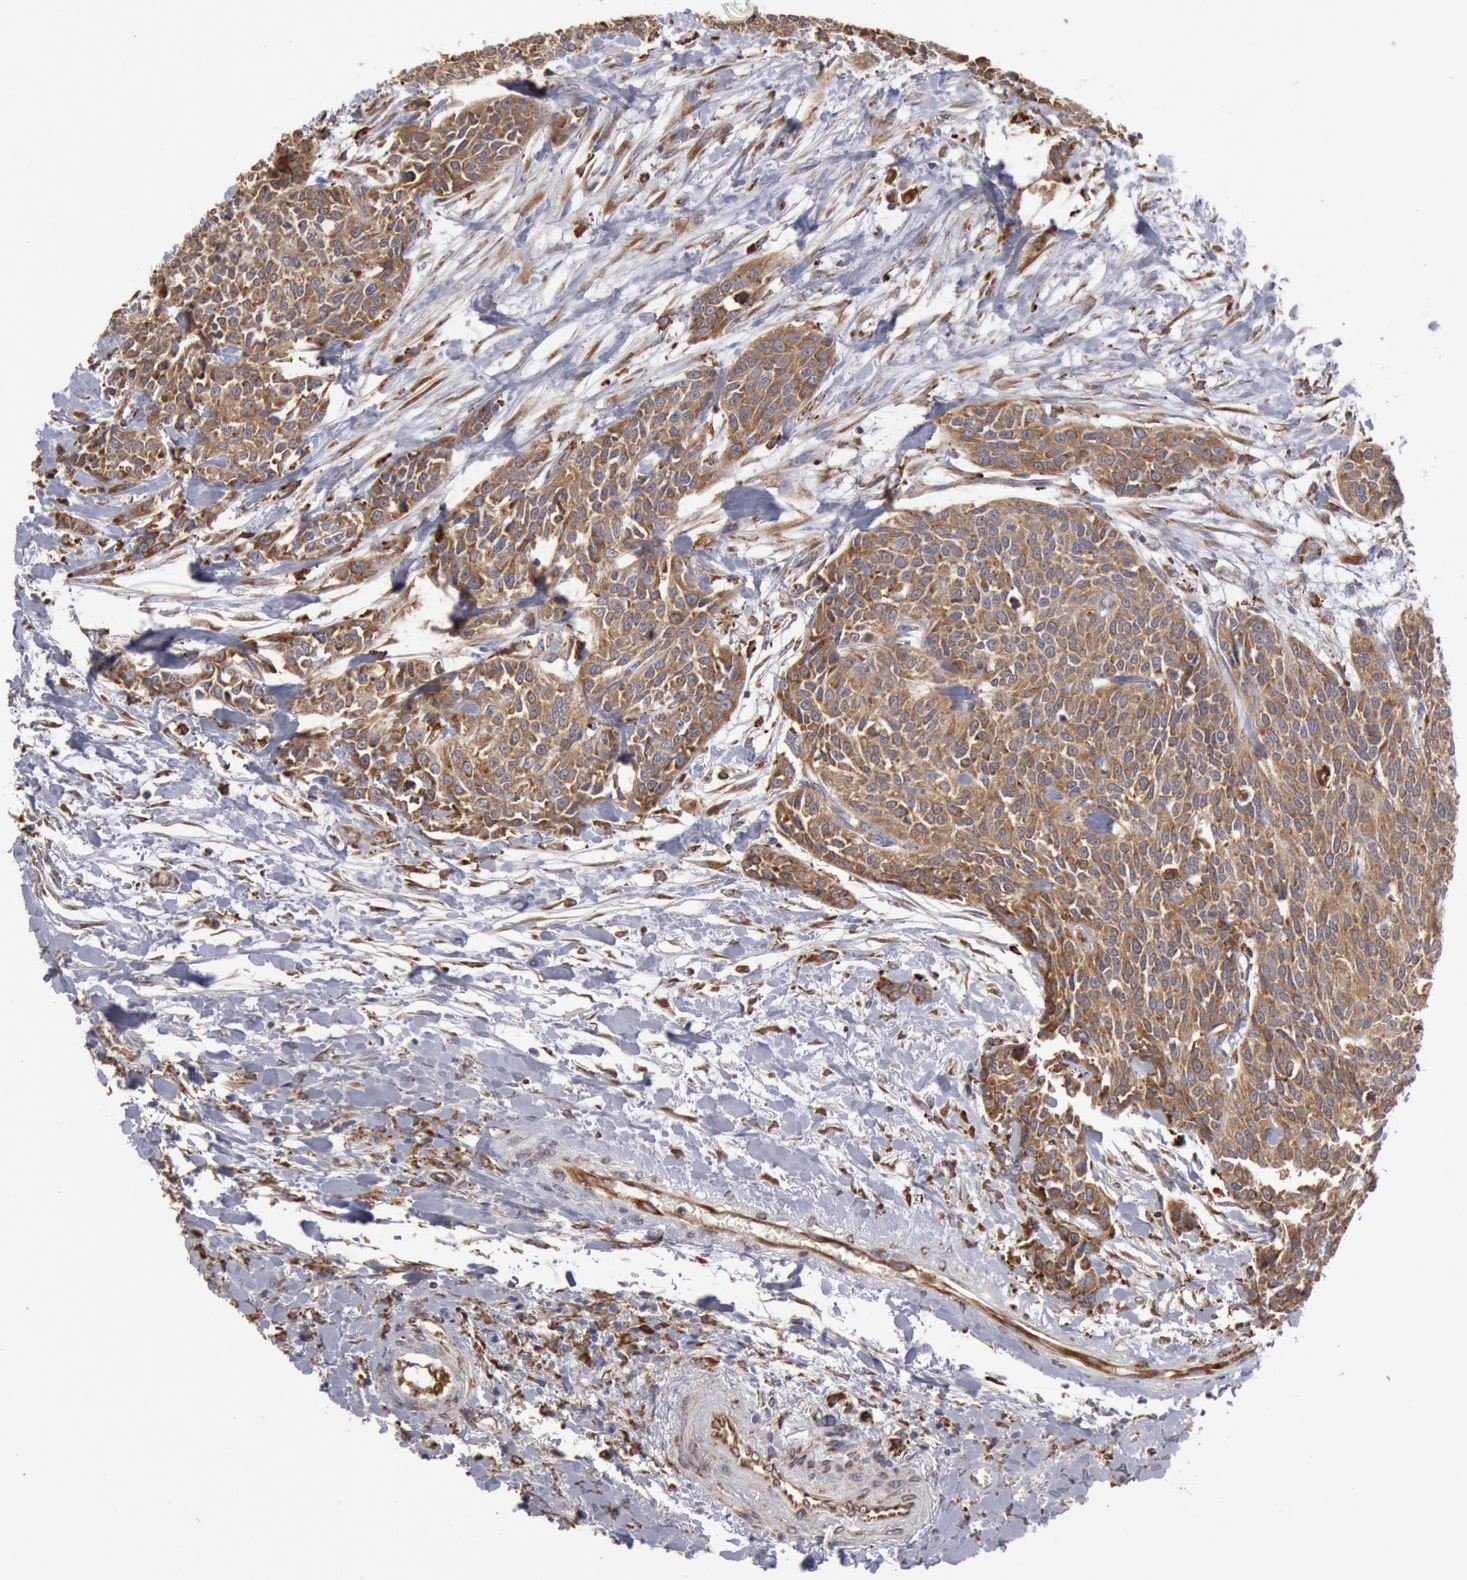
{"staining": {"intensity": "moderate", "quantity": ">75%", "location": "cytoplasmic/membranous"}, "tissue": "urothelial cancer", "cell_type": "Tumor cells", "image_type": "cancer", "snomed": [{"axis": "morphology", "description": "Urothelial carcinoma, High grade"}, {"axis": "topography", "description": "Urinary bladder"}], "caption": "The immunohistochemical stain labels moderate cytoplasmic/membranous expression in tumor cells of urothelial cancer tissue.", "gene": "ERP44", "patient": {"sex": "male", "age": 56}}